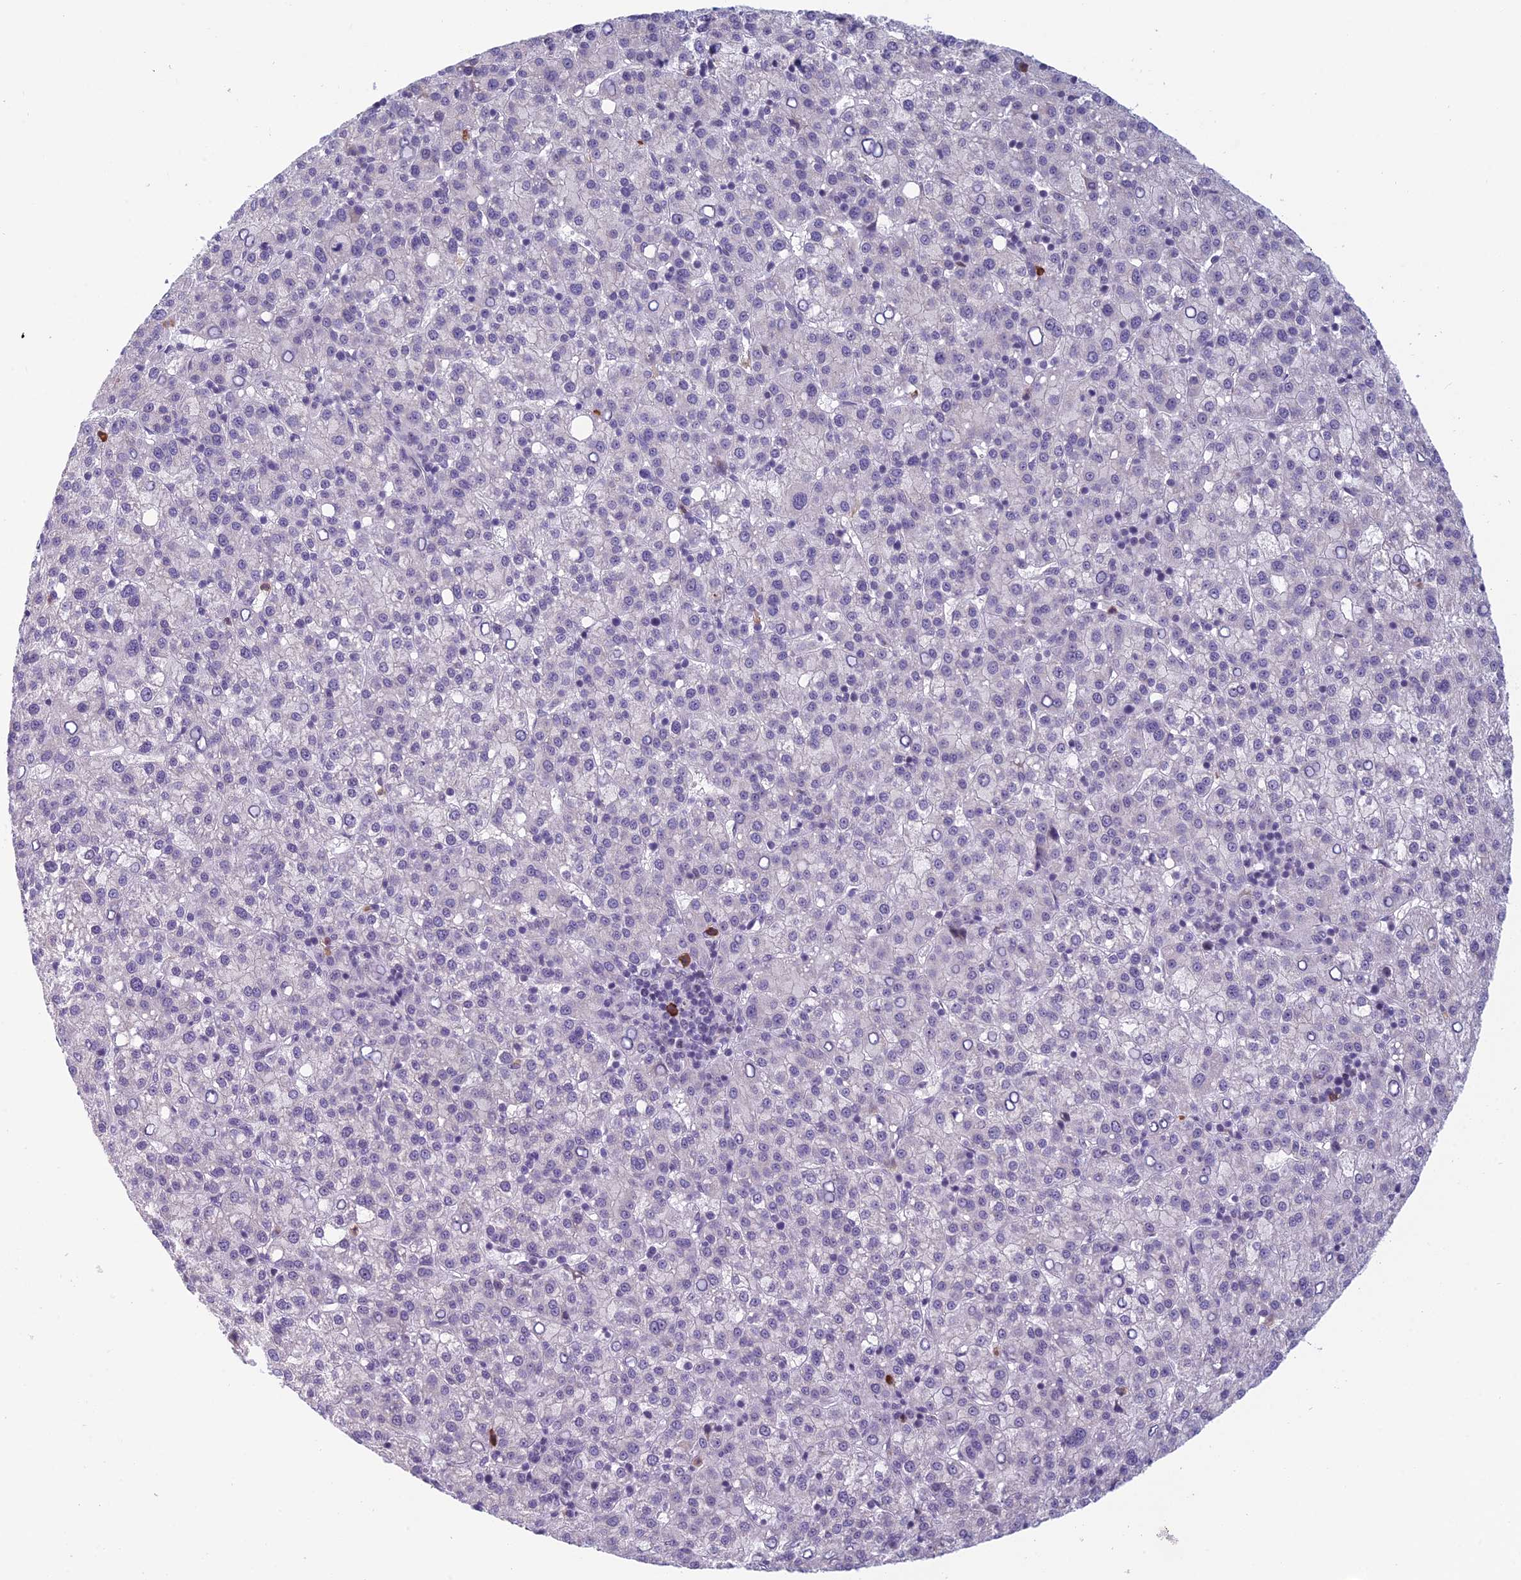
{"staining": {"intensity": "negative", "quantity": "none", "location": "none"}, "tissue": "liver cancer", "cell_type": "Tumor cells", "image_type": "cancer", "snomed": [{"axis": "morphology", "description": "Carcinoma, Hepatocellular, NOS"}, {"axis": "topography", "description": "Liver"}], "caption": "This photomicrograph is of hepatocellular carcinoma (liver) stained with immunohistochemistry to label a protein in brown with the nuclei are counter-stained blue. There is no staining in tumor cells.", "gene": "NOC2L", "patient": {"sex": "female", "age": 58}}